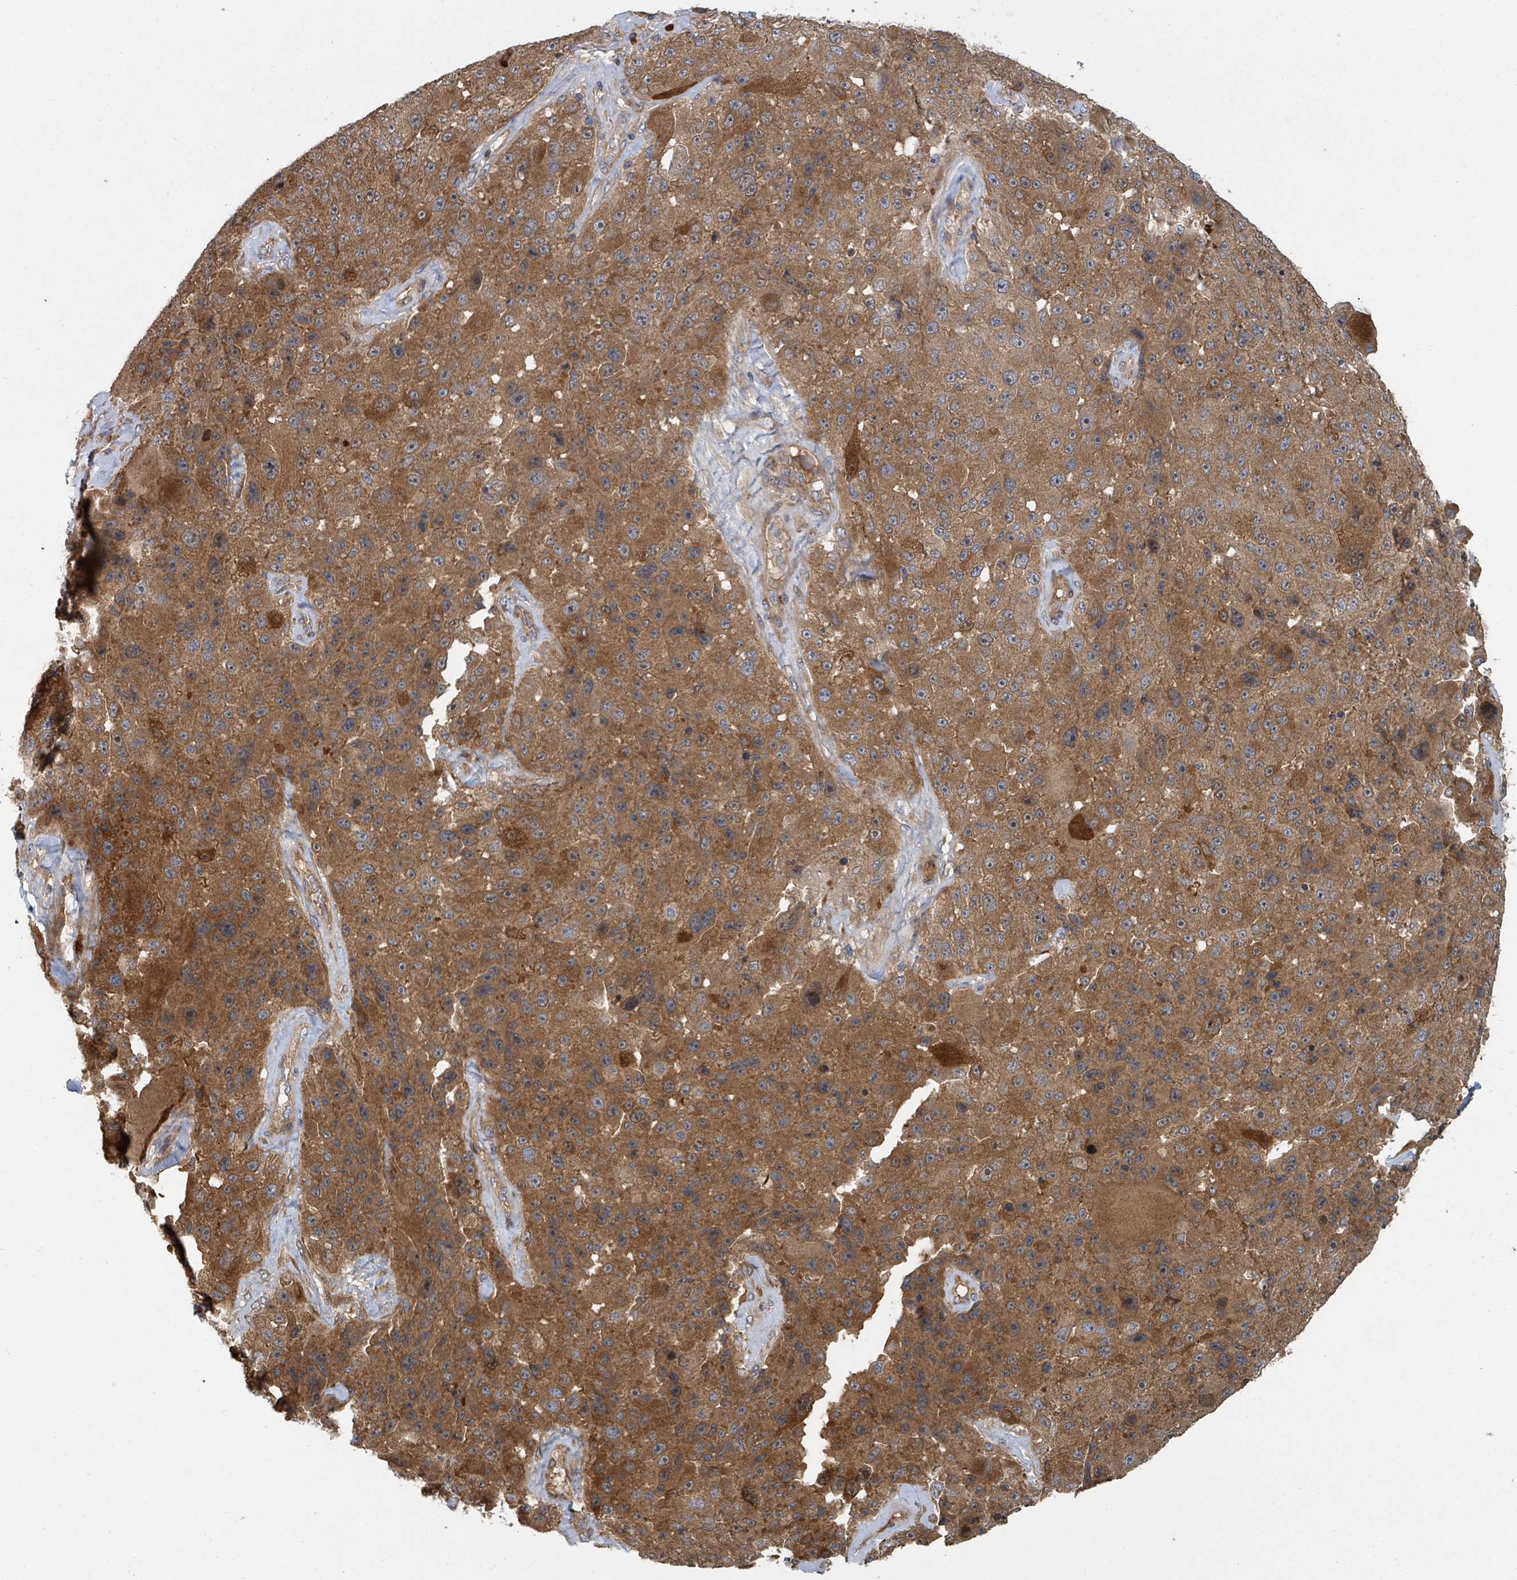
{"staining": {"intensity": "moderate", "quantity": ">75%", "location": "cytoplasmic/membranous"}, "tissue": "melanoma", "cell_type": "Tumor cells", "image_type": "cancer", "snomed": [{"axis": "morphology", "description": "Malignant melanoma, Metastatic site"}, {"axis": "topography", "description": "Lymph node"}], "caption": "Moderate cytoplasmic/membranous protein positivity is seen in about >75% of tumor cells in malignant melanoma (metastatic site).", "gene": "DPM1", "patient": {"sex": "male", "age": 62}}